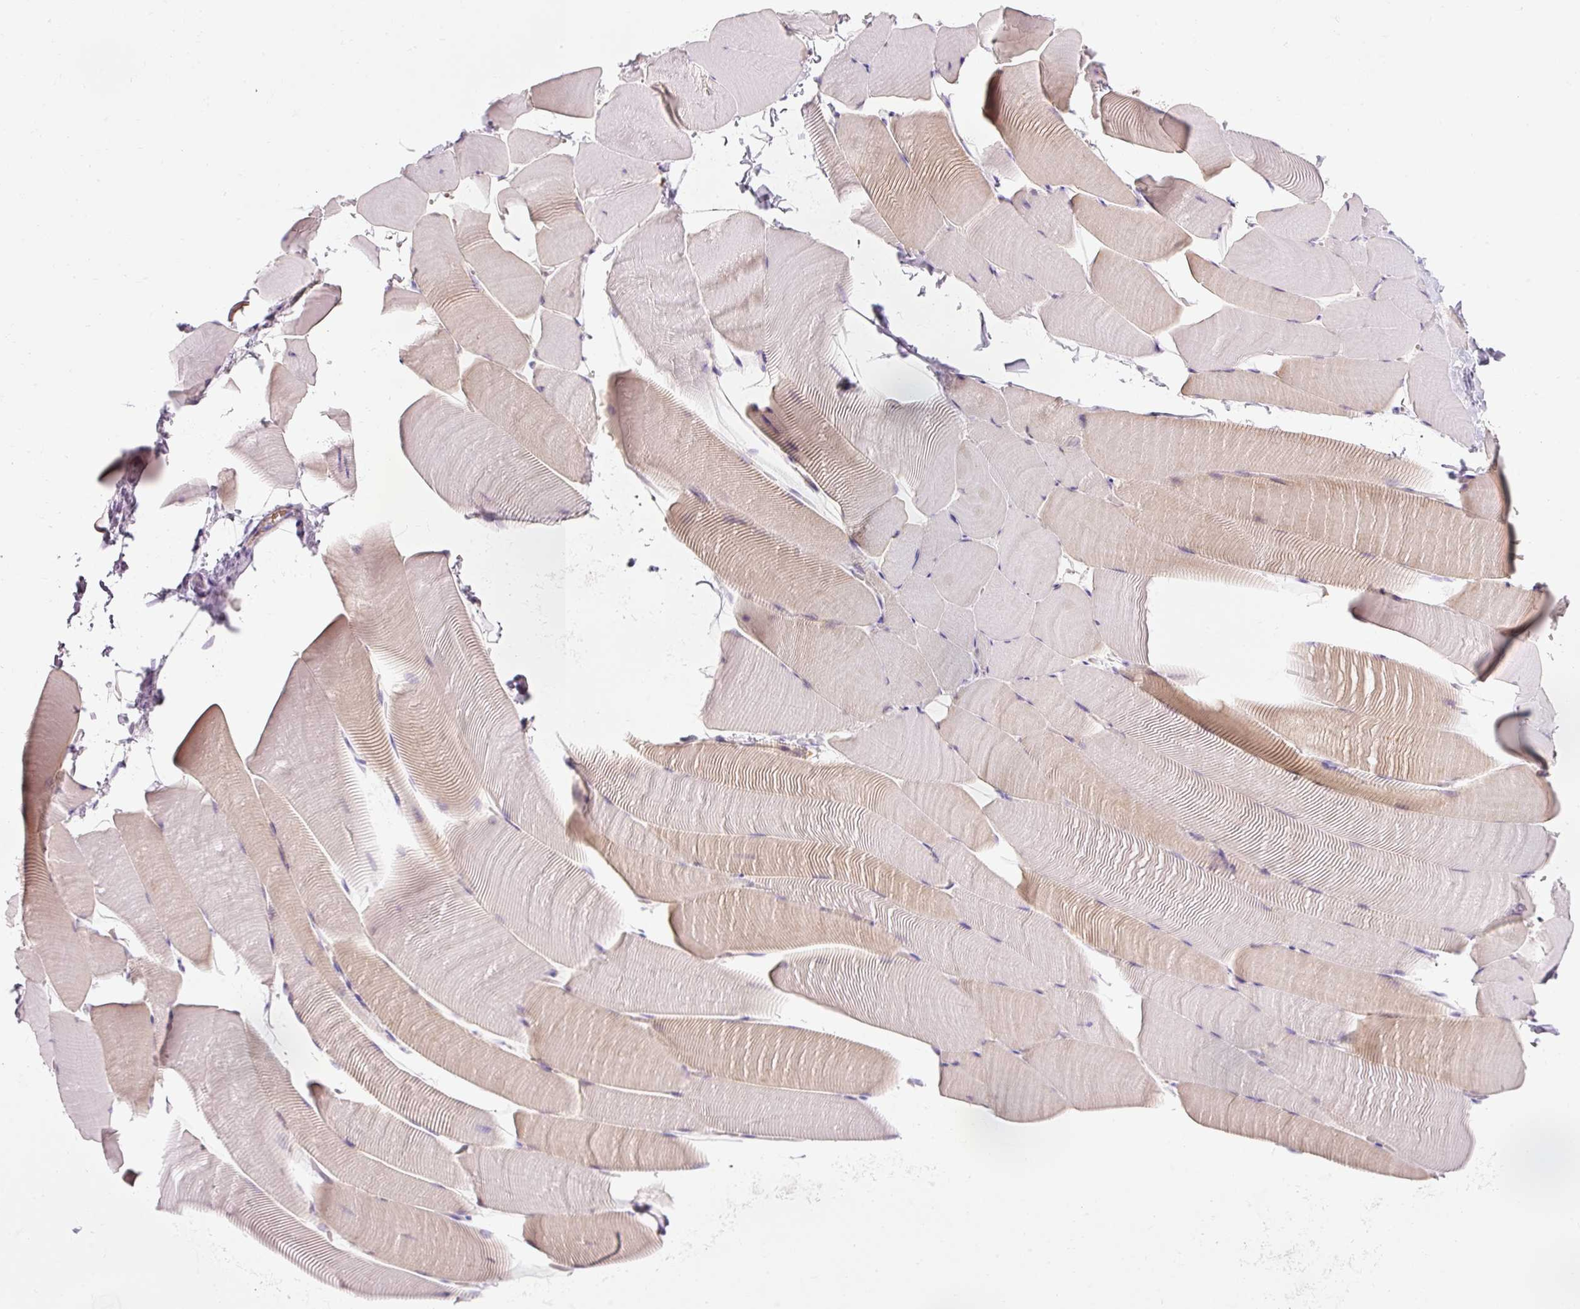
{"staining": {"intensity": "weak", "quantity": "25%-75%", "location": "cytoplasmic/membranous"}, "tissue": "skeletal muscle", "cell_type": "Myocytes", "image_type": "normal", "snomed": [{"axis": "morphology", "description": "Normal tissue, NOS"}, {"axis": "topography", "description": "Skeletal muscle"}], "caption": "Immunohistochemical staining of normal skeletal muscle shows weak cytoplasmic/membranous protein positivity in approximately 25%-75% of myocytes. (IHC, brightfield microscopy, high magnification).", "gene": "DHRS11", "patient": {"sex": "male", "age": 25}}